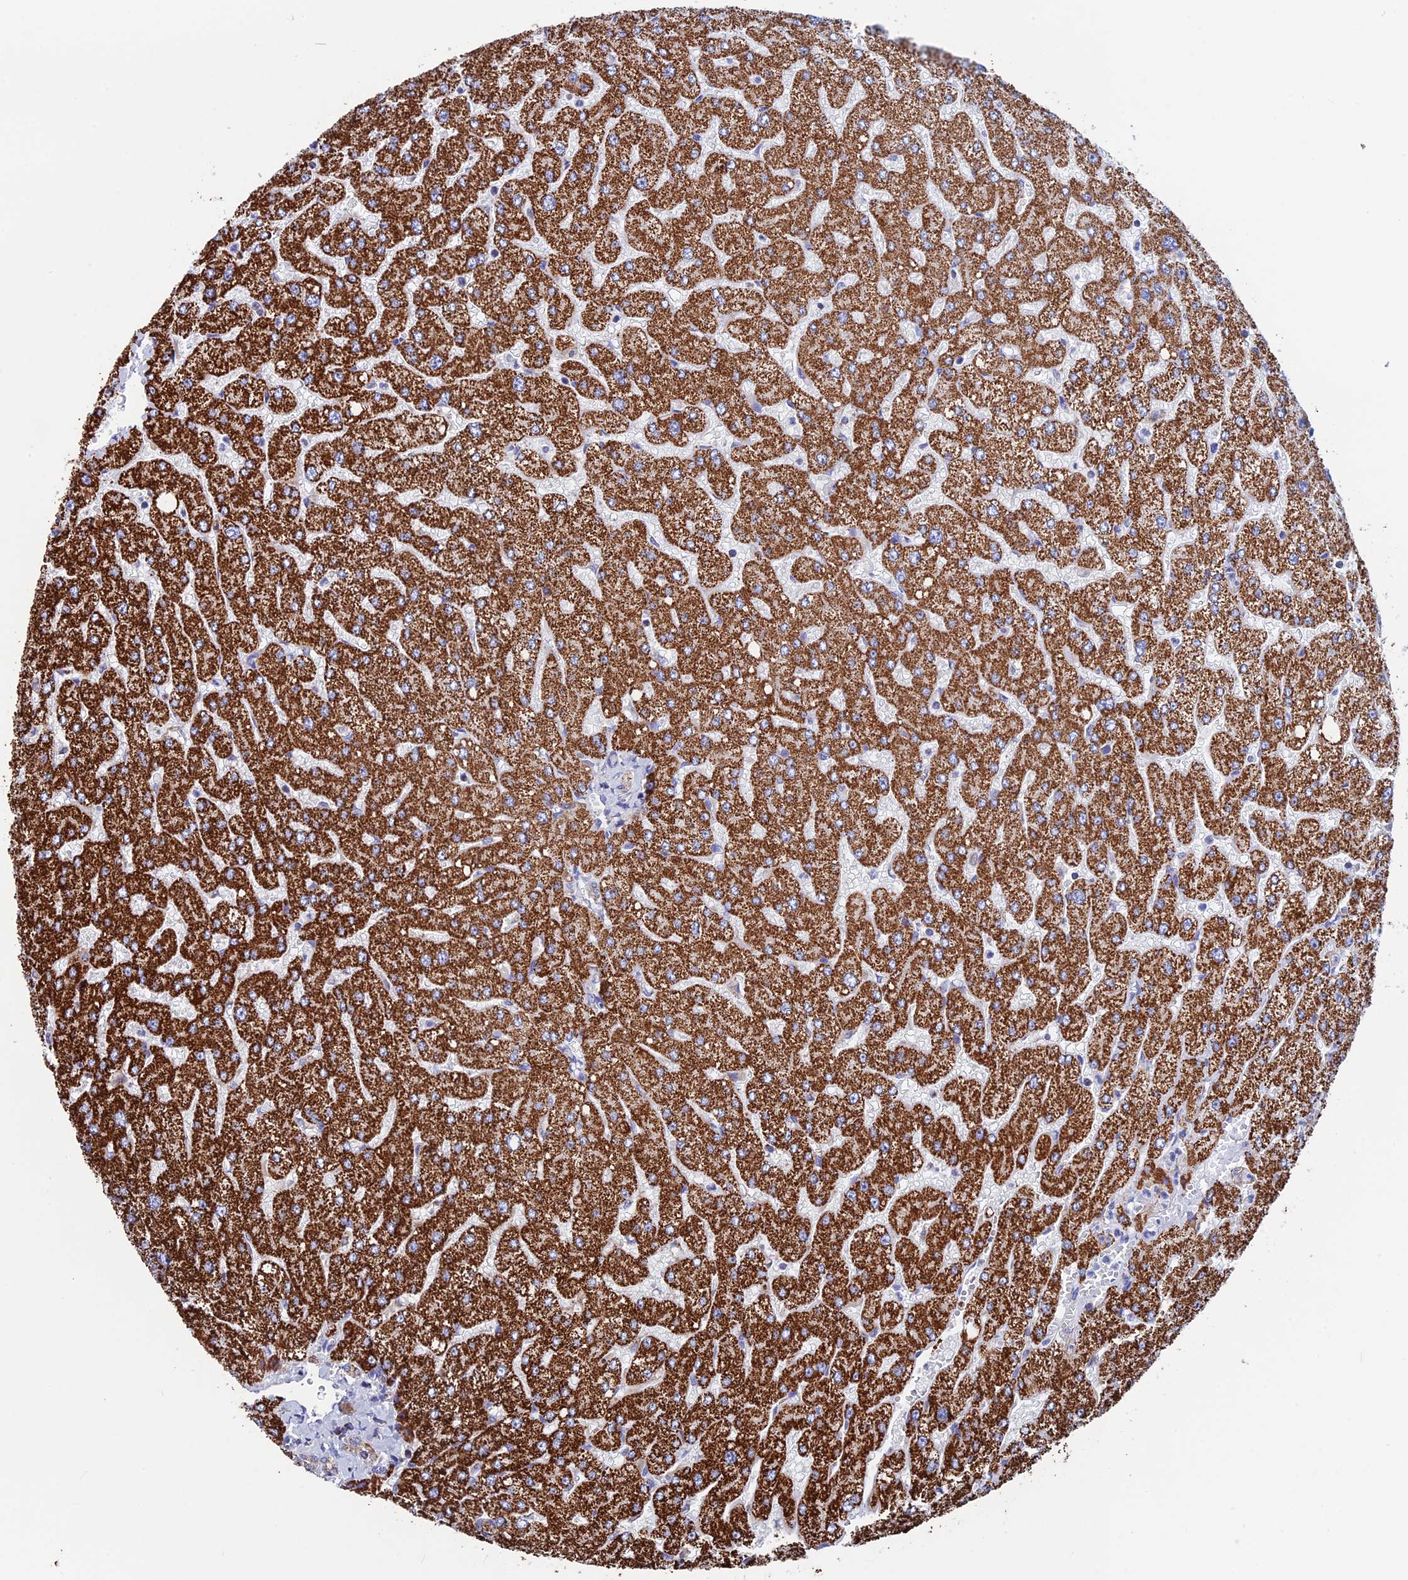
{"staining": {"intensity": "weak", "quantity": "25%-75%", "location": "cytoplasmic/membranous"}, "tissue": "liver", "cell_type": "Cholangiocytes", "image_type": "normal", "snomed": [{"axis": "morphology", "description": "Normal tissue, NOS"}, {"axis": "topography", "description": "Liver"}], "caption": "Liver stained with a brown dye exhibits weak cytoplasmic/membranous positive staining in about 25%-75% of cholangiocytes.", "gene": "WDR83", "patient": {"sex": "male", "age": 55}}